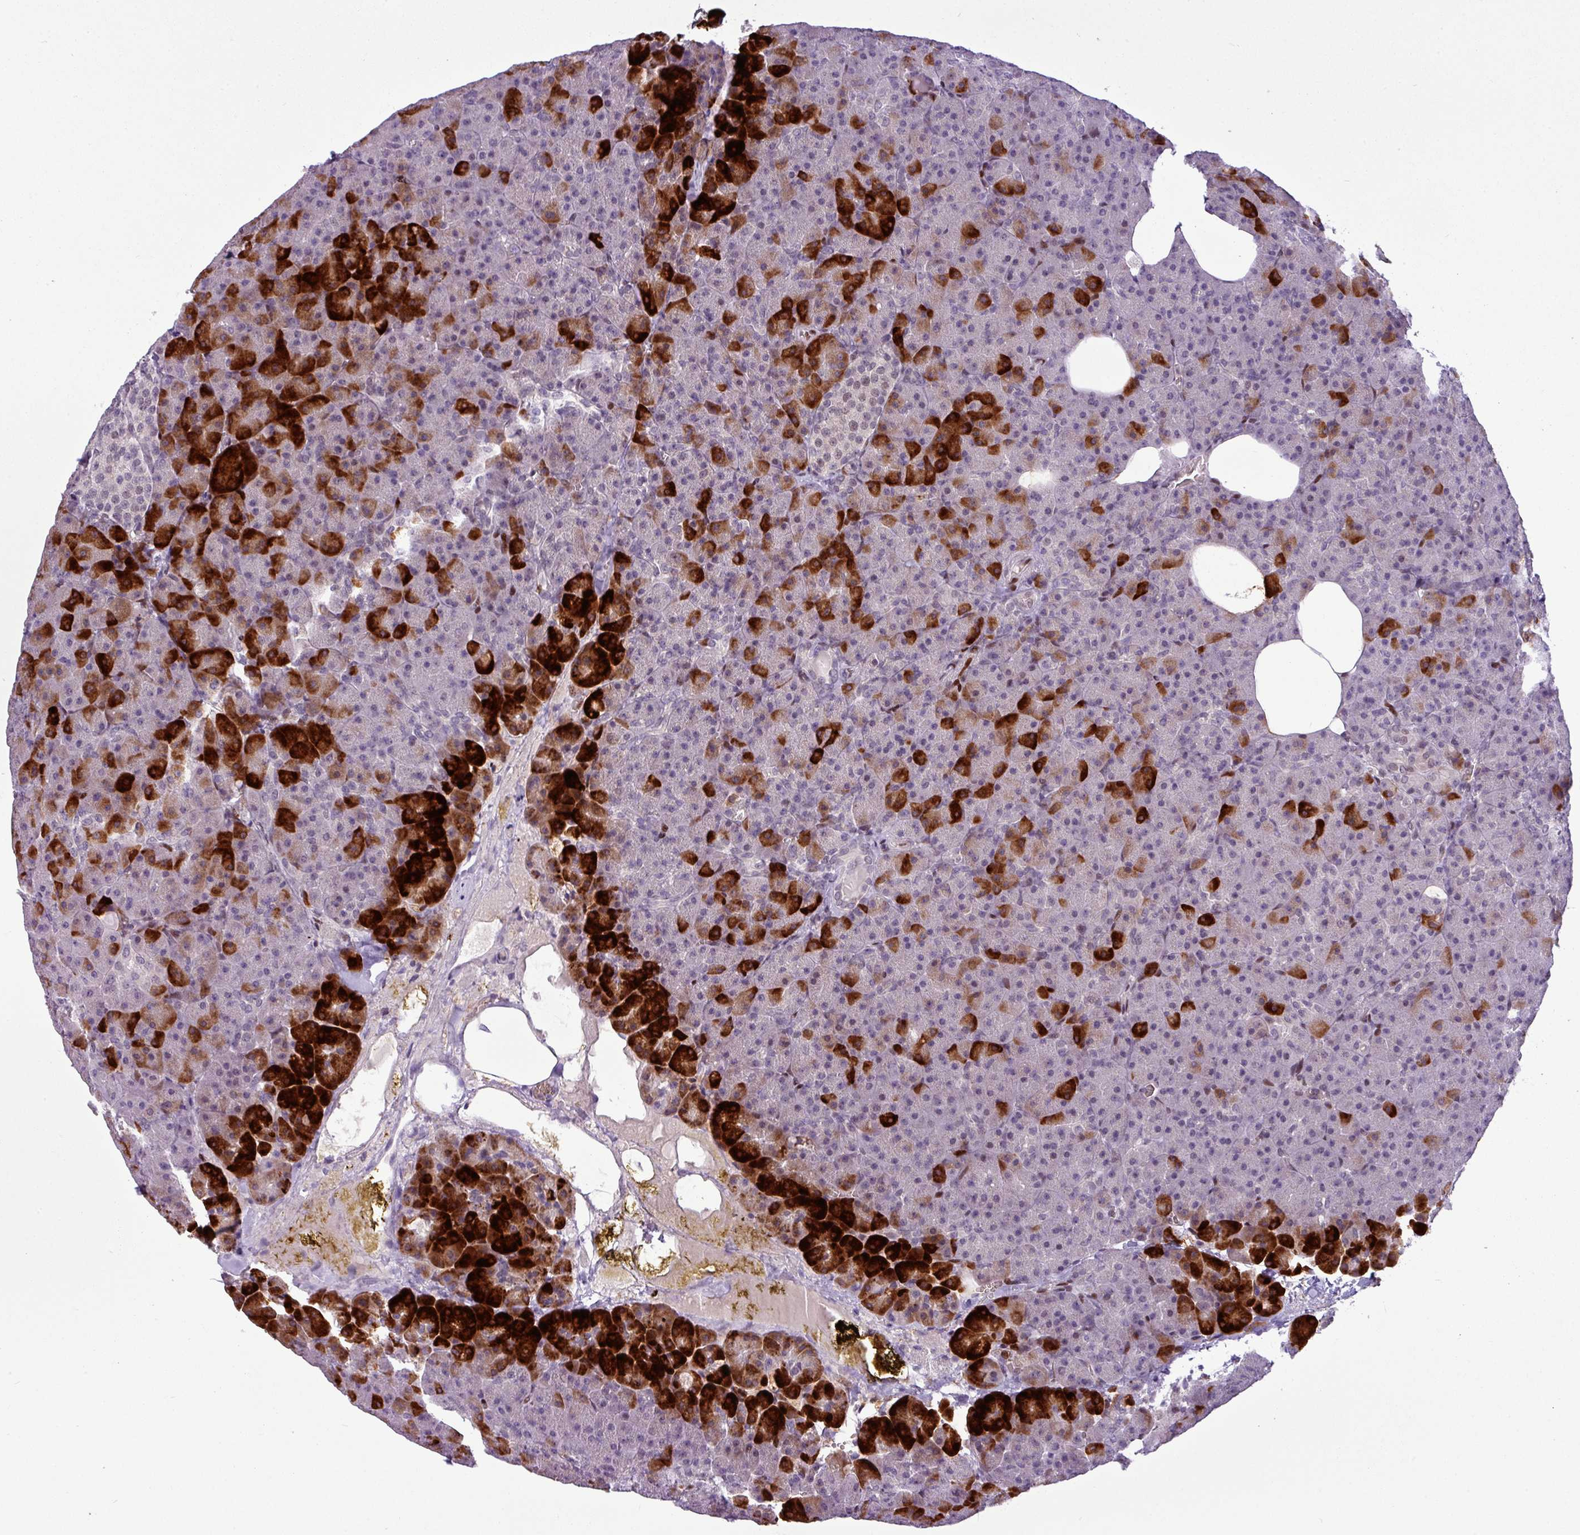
{"staining": {"intensity": "strong", "quantity": "25%-75%", "location": "cytoplasmic/membranous"}, "tissue": "pancreas", "cell_type": "Exocrine glandular cells", "image_type": "normal", "snomed": [{"axis": "morphology", "description": "Normal tissue, NOS"}, {"axis": "topography", "description": "Pancreas"}], "caption": "Pancreas was stained to show a protein in brown. There is high levels of strong cytoplasmic/membranous staining in approximately 25%-75% of exocrine glandular cells. (Stains: DAB in brown, nuclei in blue, Microscopy: brightfield microscopy at high magnification).", "gene": "SLC66A2", "patient": {"sex": "female", "age": 74}}